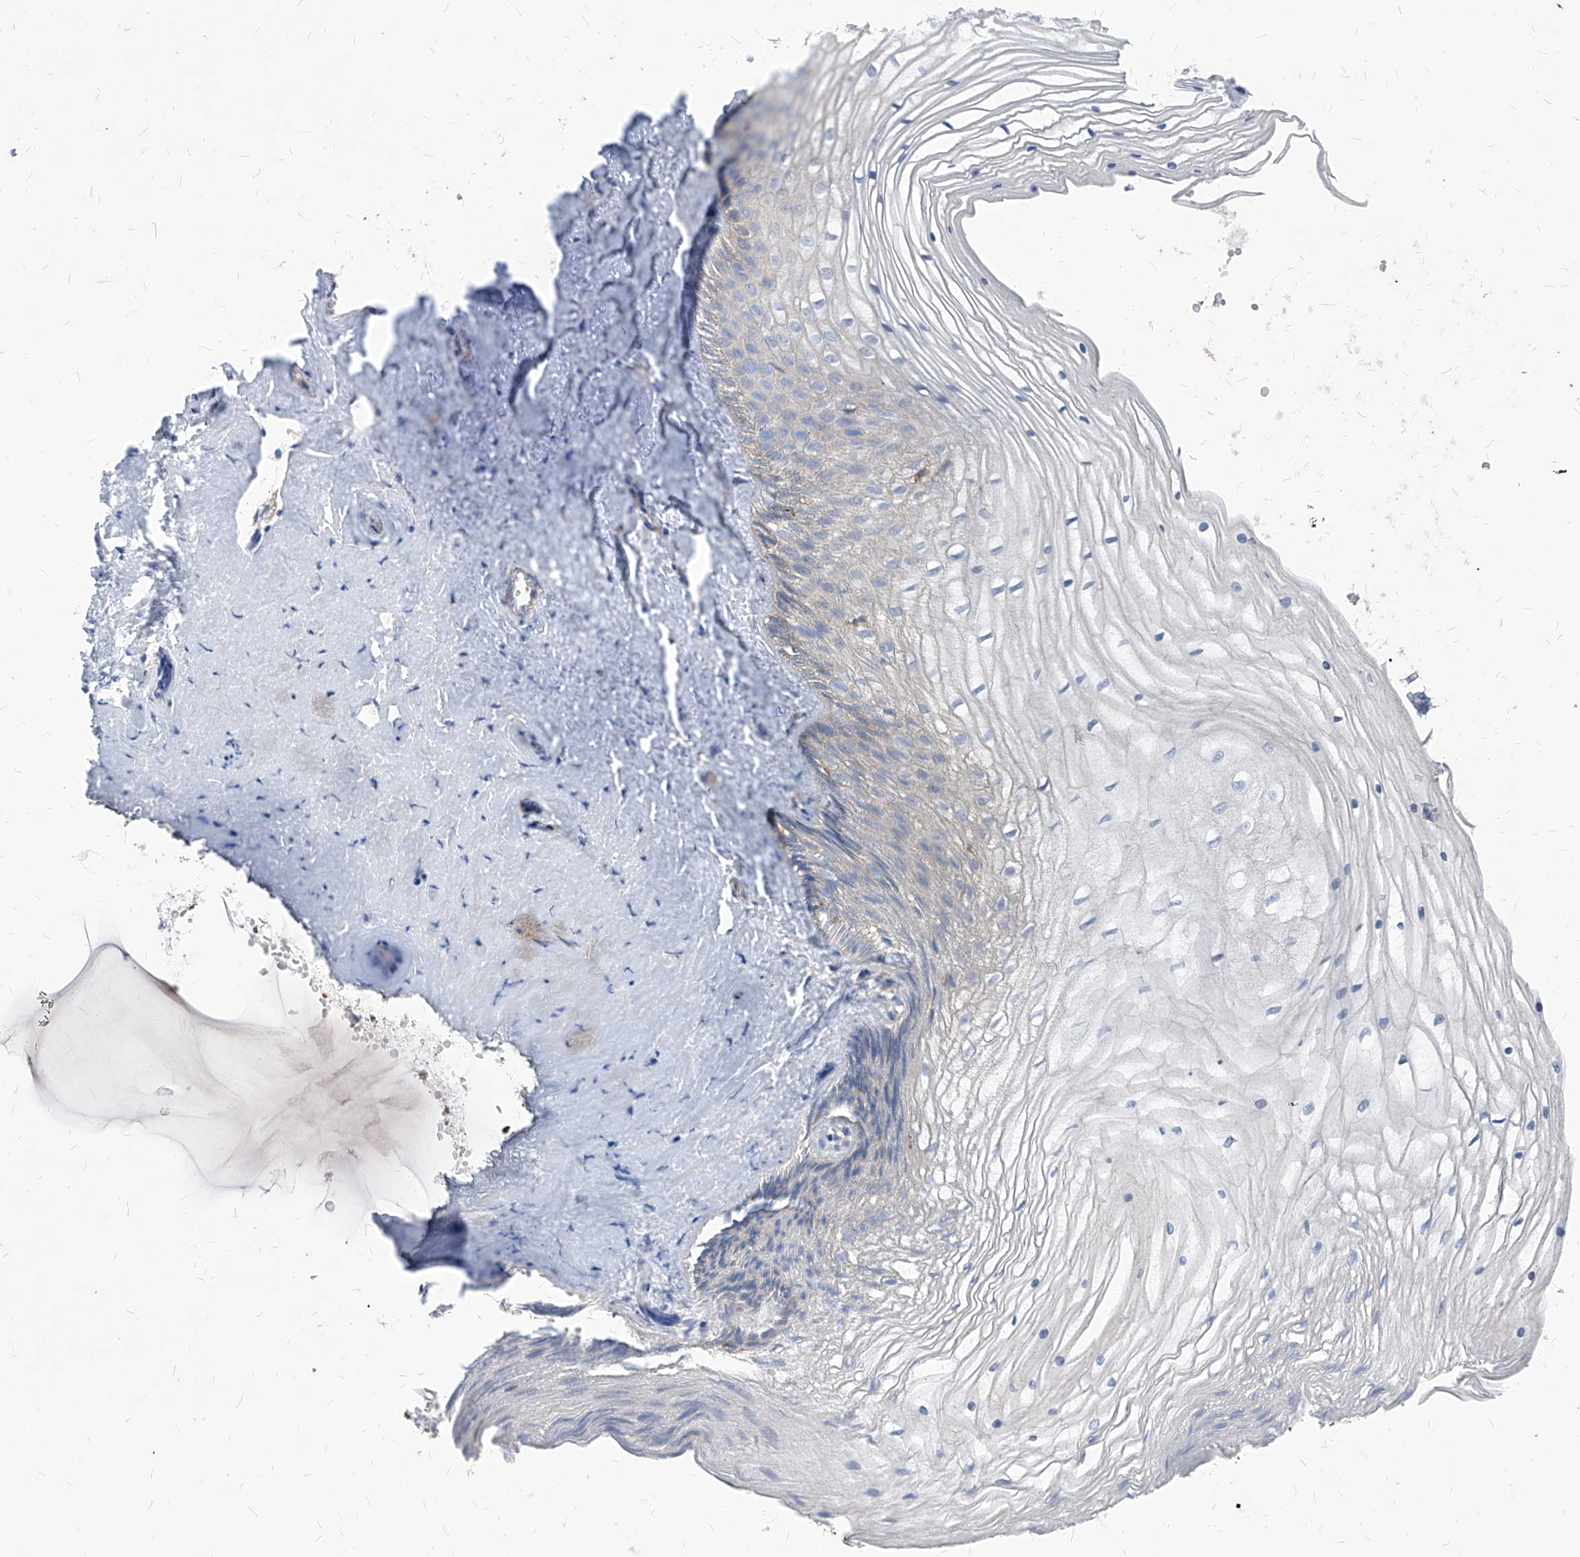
{"staining": {"intensity": "negative", "quantity": "none", "location": "none"}, "tissue": "vagina", "cell_type": "Squamous epithelial cells", "image_type": "normal", "snomed": [{"axis": "morphology", "description": "Normal tissue, NOS"}, {"axis": "topography", "description": "Vagina"}, {"axis": "topography", "description": "Cervix"}], "caption": "Image shows no significant protein staining in squamous epithelial cells of benign vagina. (Stains: DAB immunohistochemistry (IHC) with hematoxylin counter stain, Microscopy: brightfield microscopy at high magnification).", "gene": "ABRACL", "patient": {"sex": "female", "age": 40}}